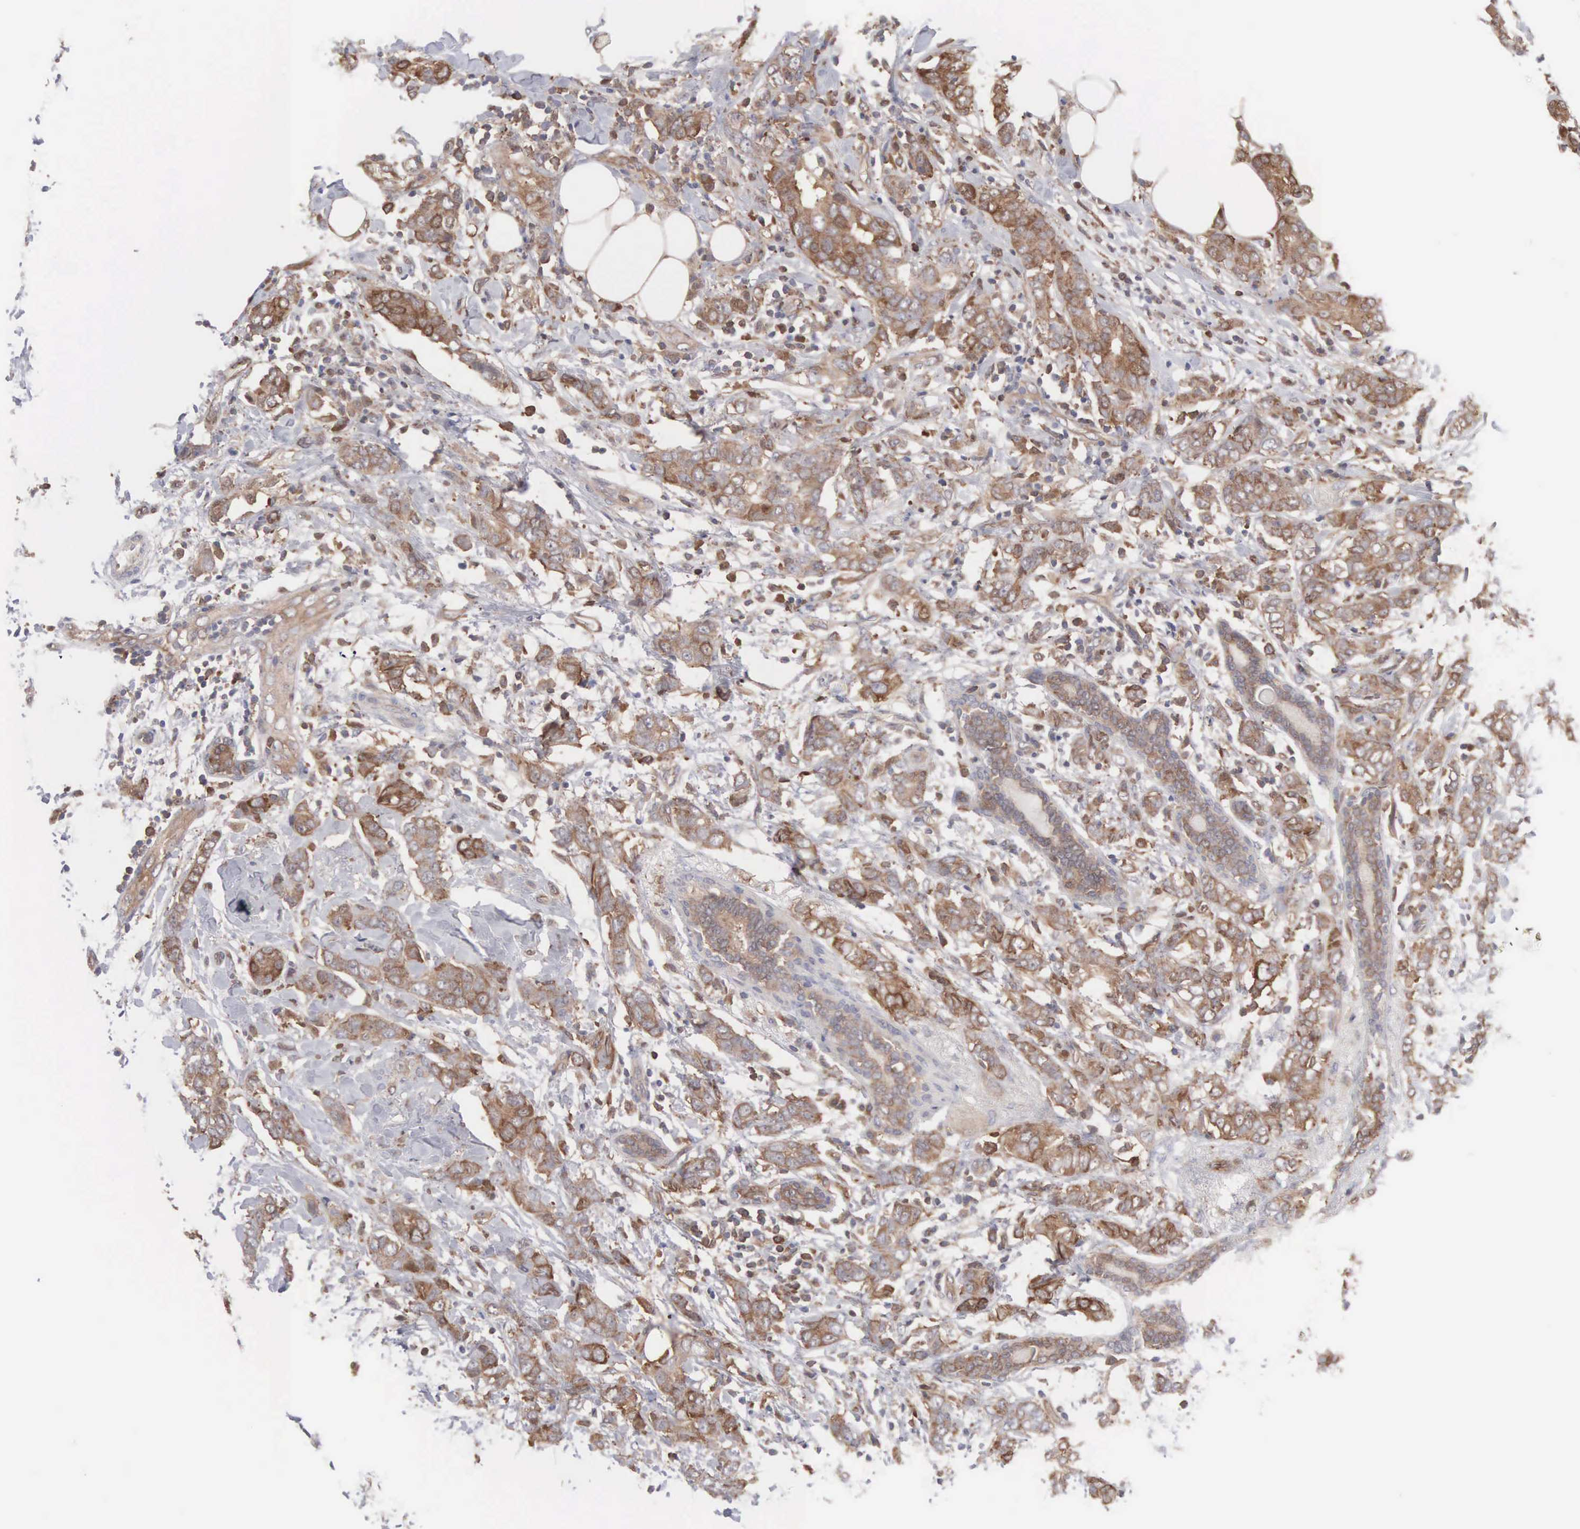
{"staining": {"intensity": "moderate", "quantity": ">75%", "location": "cytoplasmic/membranous"}, "tissue": "breast cancer", "cell_type": "Tumor cells", "image_type": "cancer", "snomed": [{"axis": "morphology", "description": "Duct carcinoma"}, {"axis": "topography", "description": "Breast"}], "caption": "IHC staining of breast intraductal carcinoma, which shows medium levels of moderate cytoplasmic/membranous expression in about >75% of tumor cells indicating moderate cytoplasmic/membranous protein staining. The staining was performed using DAB (brown) for protein detection and nuclei were counterstained in hematoxylin (blue).", "gene": "MTHFD1", "patient": {"sex": "female", "age": 53}}